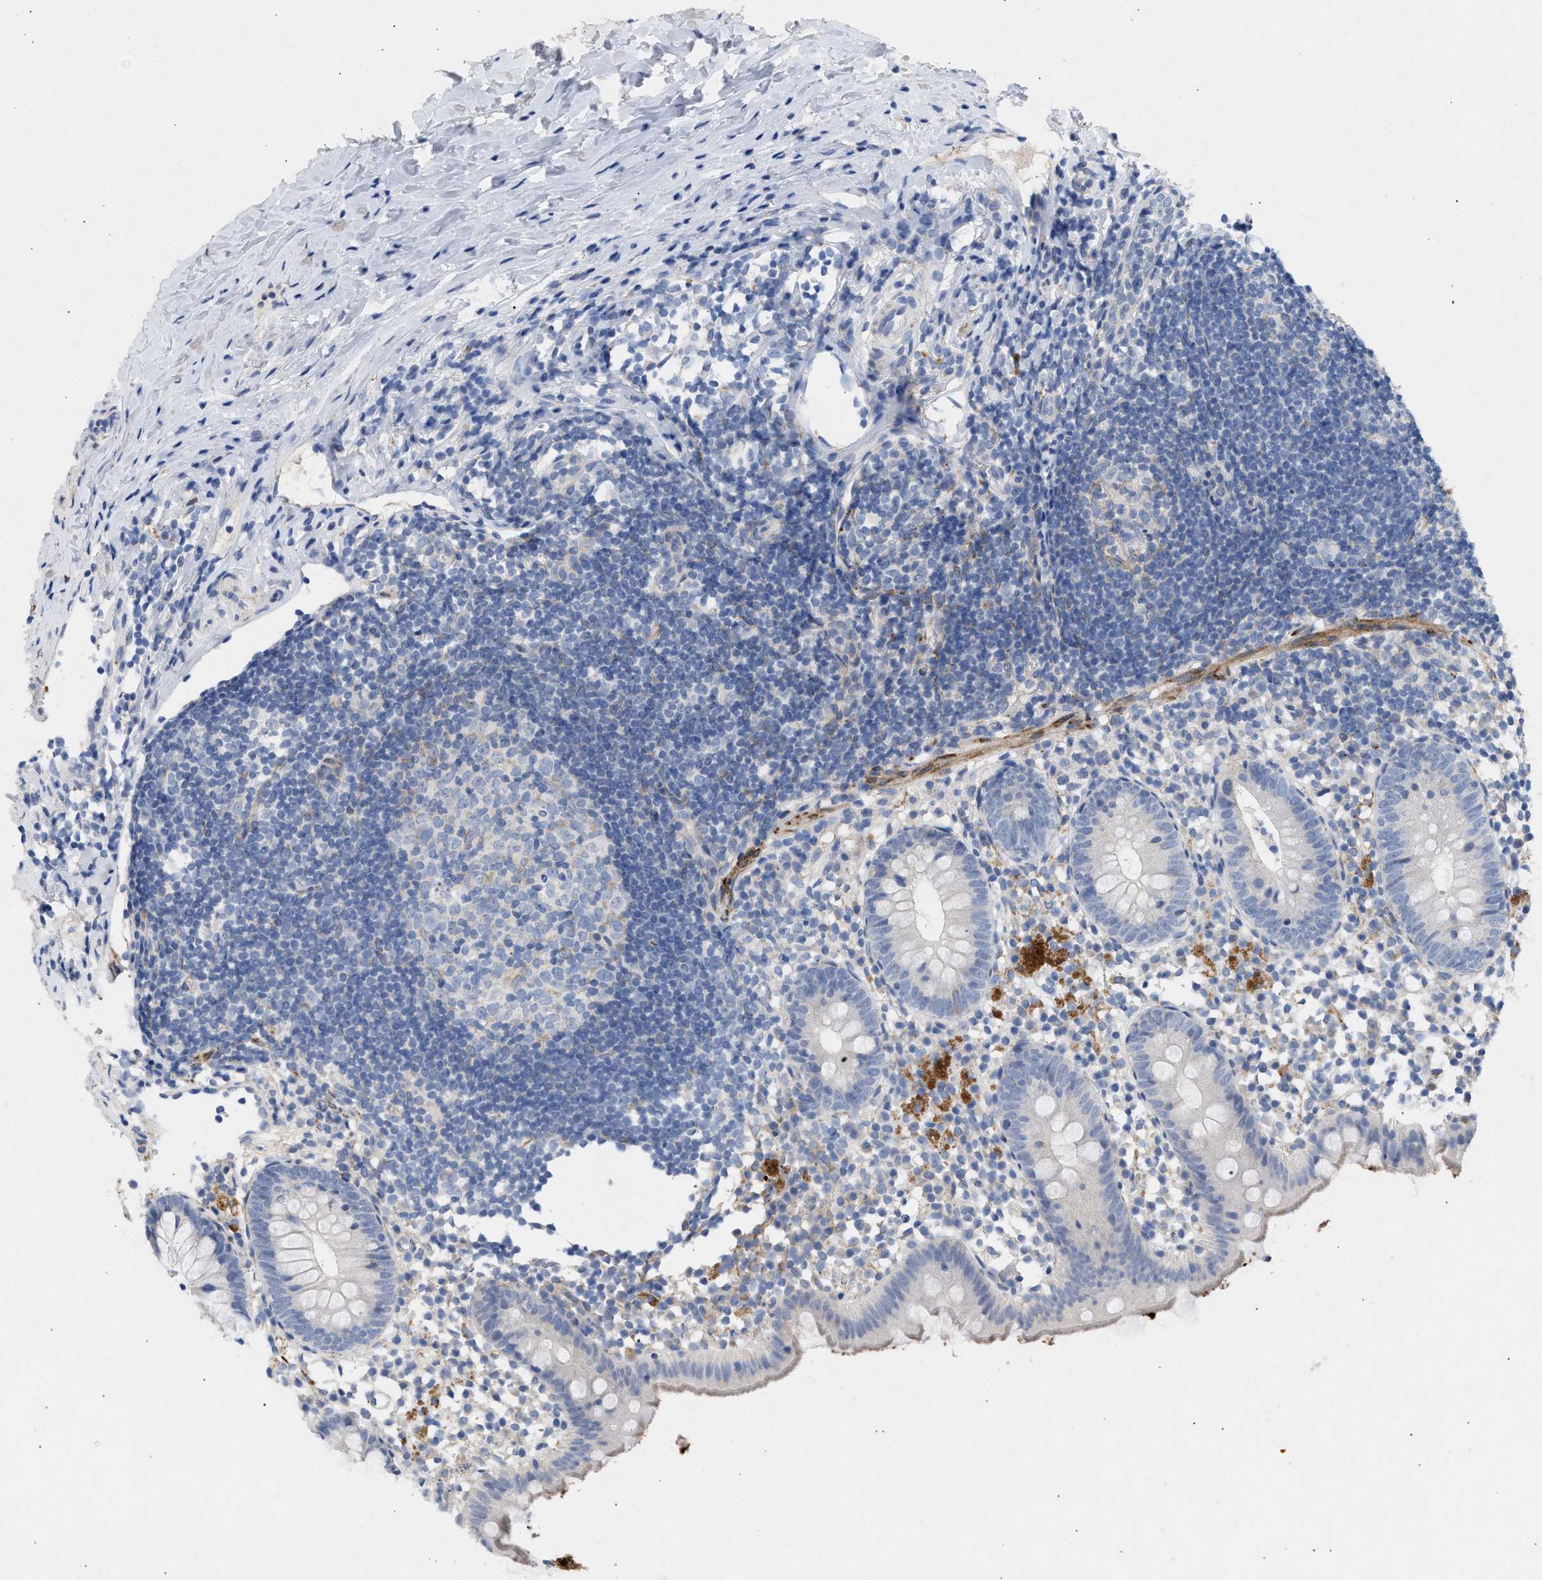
{"staining": {"intensity": "negative", "quantity": "none", "location": "none"}, "tissue": "appendix", "cell_type": "Glandular cells", "image_type": "normal", "snomed": [{"axis": "morphology", "description": "Normal tissue, NOS"}, {"axis": "topography", "description": "Appendix"}], "caption": "Immunohistochemical staining of unremarkable appendix shows no significant staining in glandular cells. (DAB (3,3'-diaminobenzidine) immunohistochemistry visualized using brightfield microscopy, high magnification).", "gene": "SELENOM", "patient": {"sex": "female", "age": 20}}